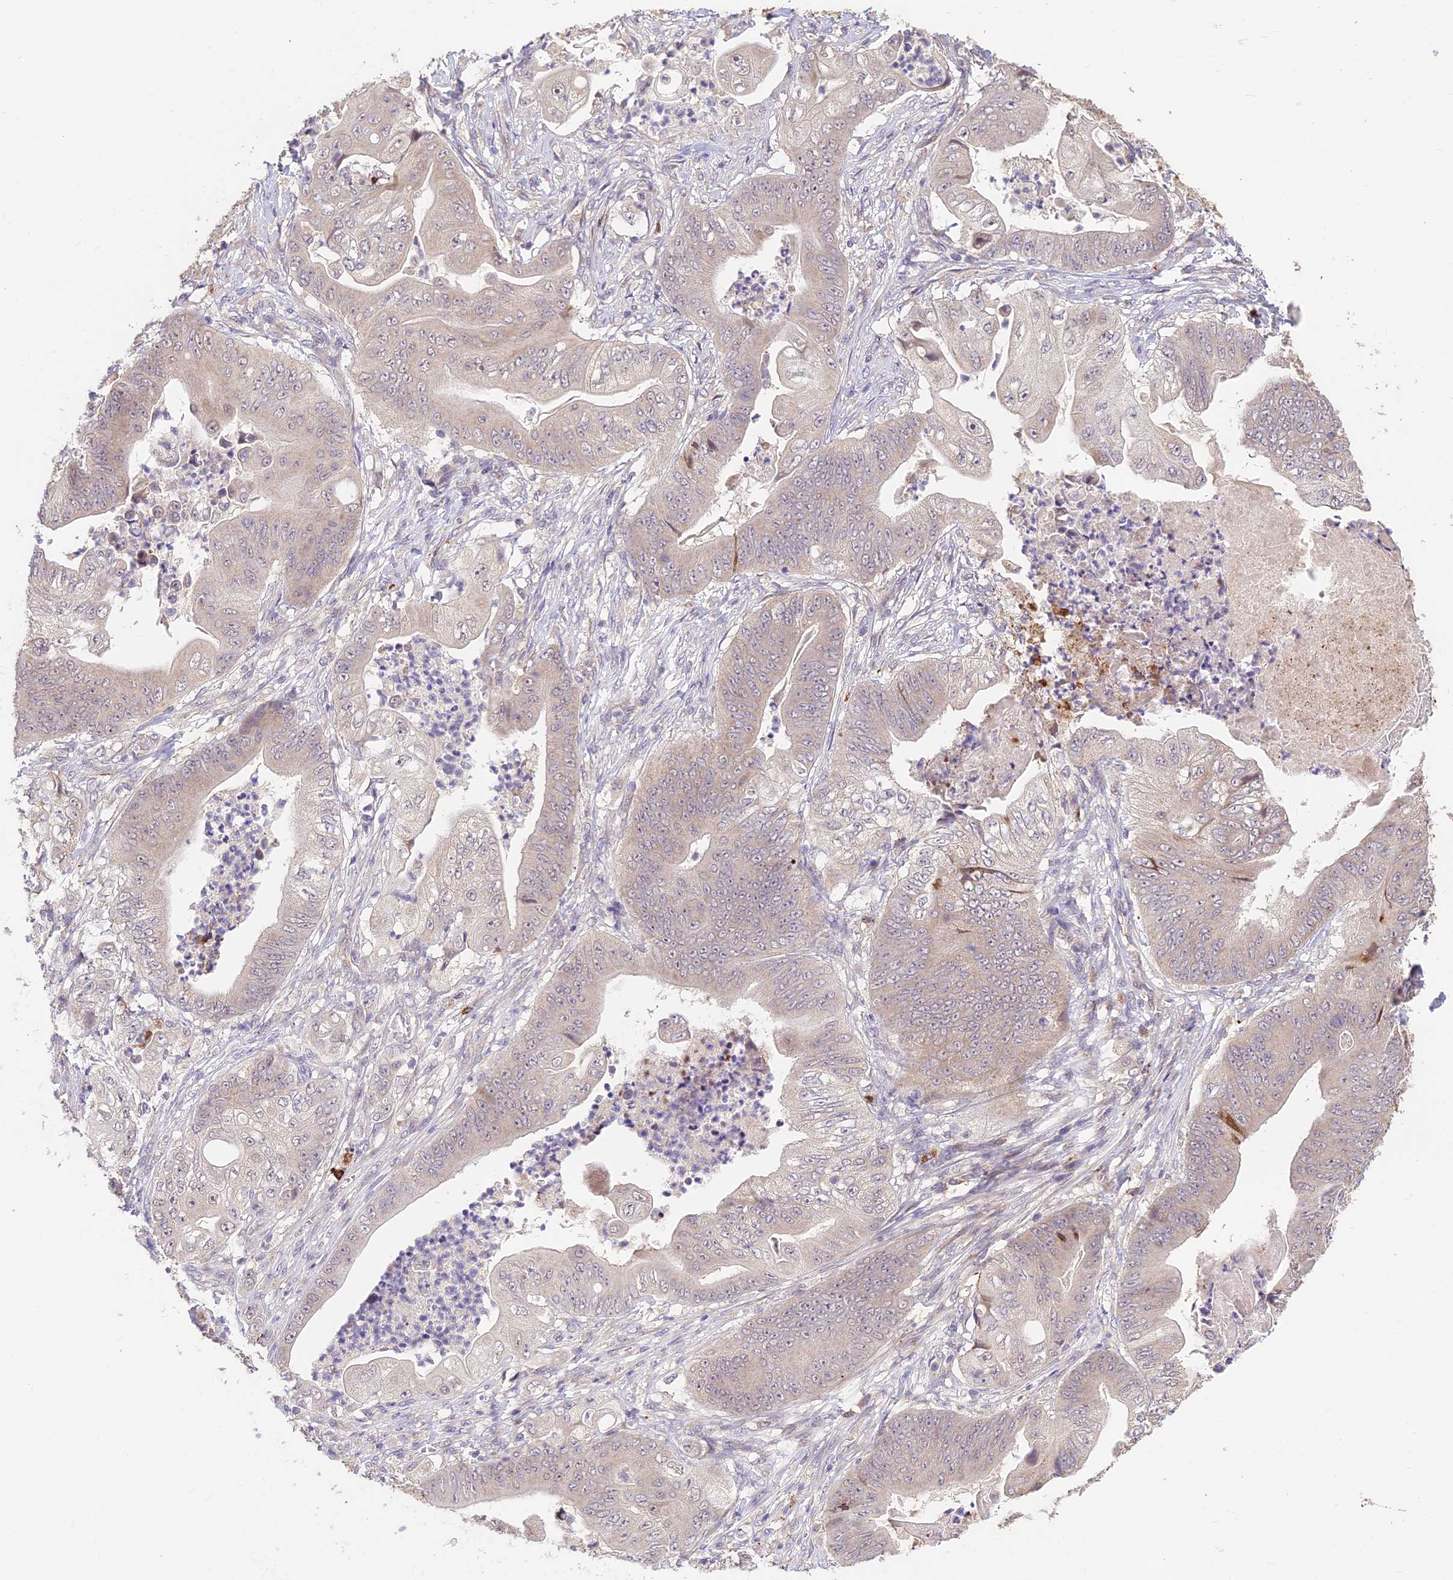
{"staining": {"intensity": "negative", "quantity": "none", "location": "none"}, "tissue": "stomach cancer", "cell_type": "Tumor cells", "image_type": "cancer", "snomed": [{"axis": "morphology", "description": "Adenocarcinoma, NOS"}, {"axis": "topography", "description": "Stomach"}], "caption": "Immunohistochemistry (IHC) micrograph of human stomach cancer (adenocarcinoma) stained for a protein (brown), which reveals no positivity in tumor cells.", "gene": "ASPDH", "patient": {"sex": "male", "age": 62}}